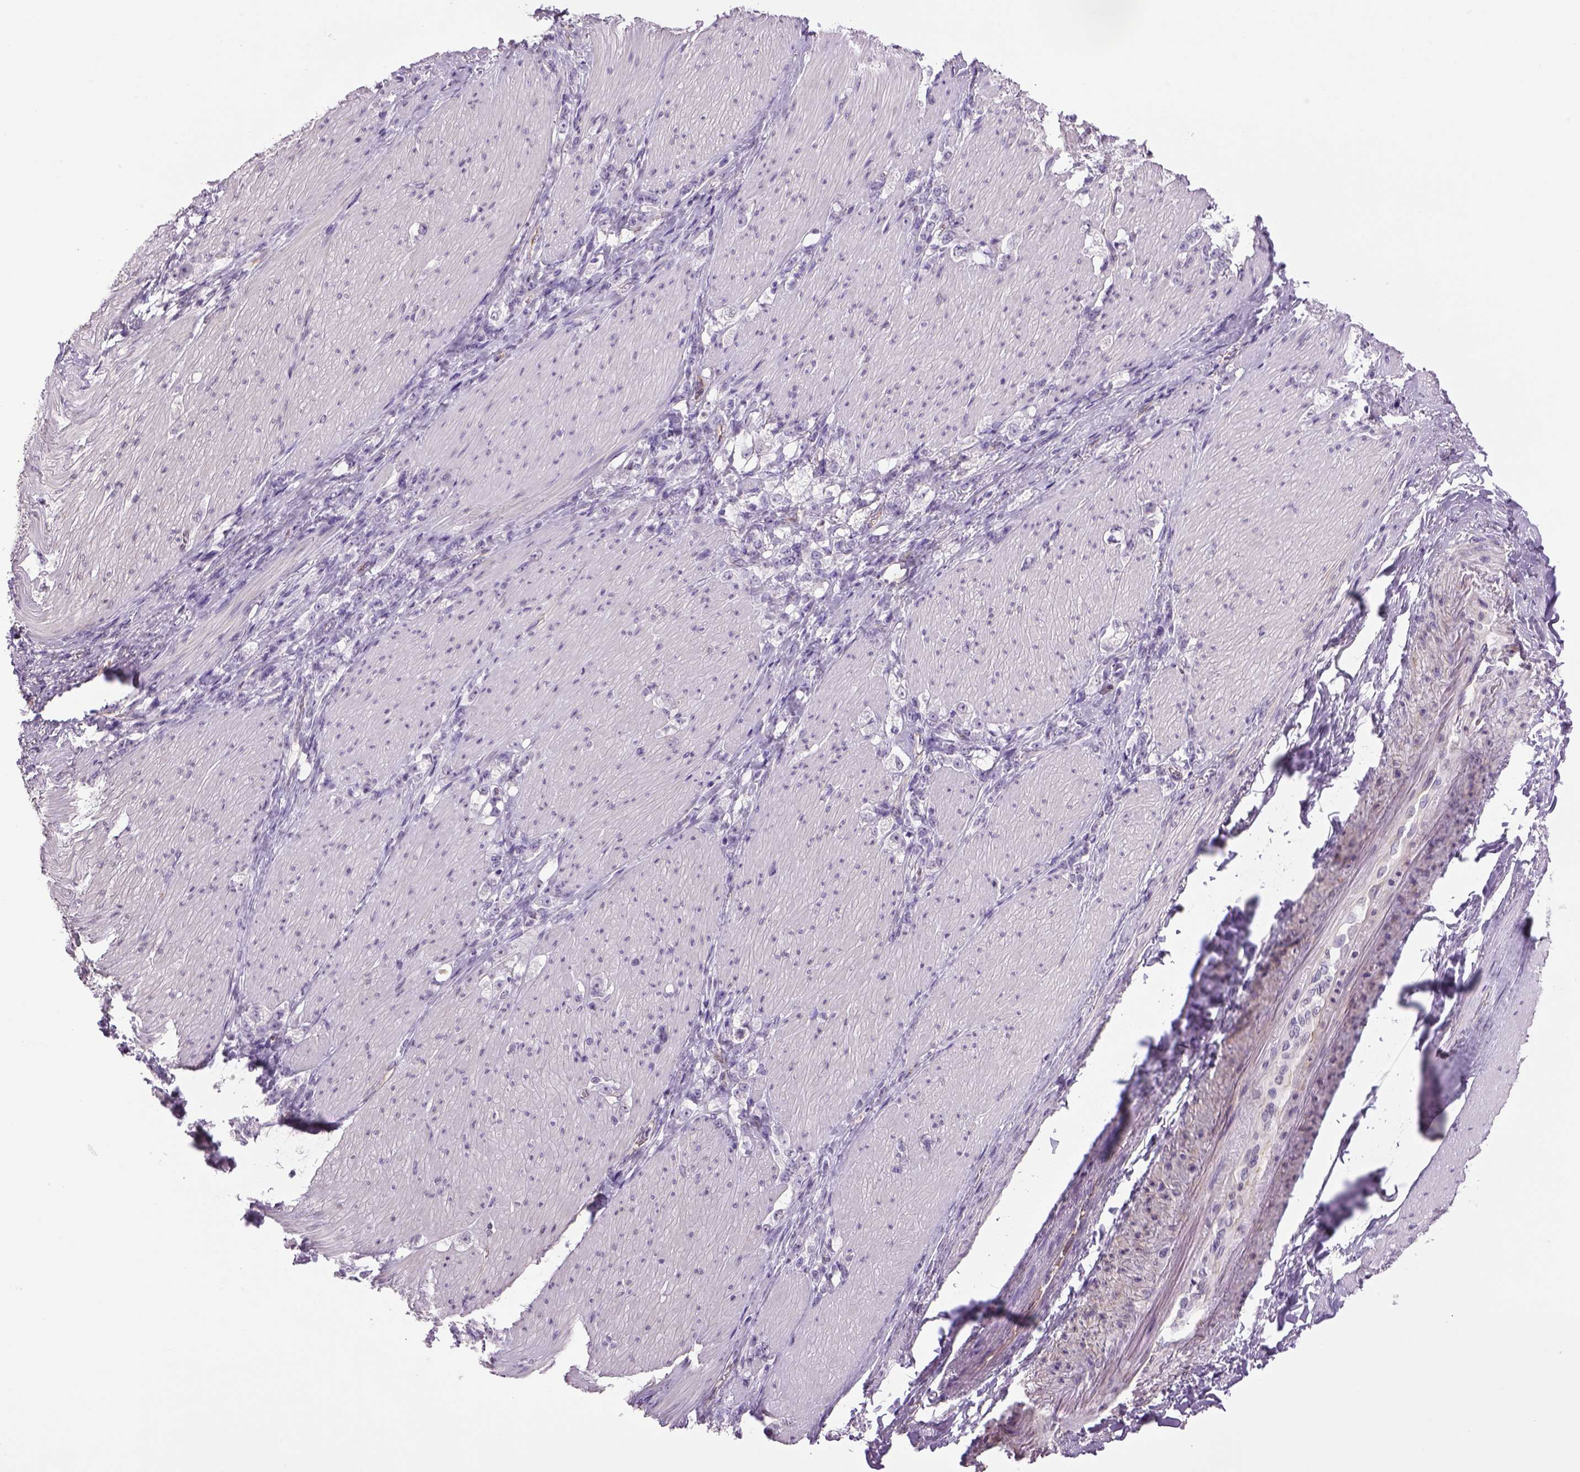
{"staining": {"intensity": "negative", "quantity": "none", "location": "none"}, "tissue": "stomach cancer", "cell_type": "Tumor cells", "image_type": "cancer", "snomed": [{"axis": "morphology", "description": "Adenocarcinoma, NOS"}, {"axis": "topography", "description": "Stomach, lower"}], "caption": "There is no significant positivity in tumor cells of stomach cancer.", "gene": "PRRT1", "patient": {"sex": "male", "age": 88}}